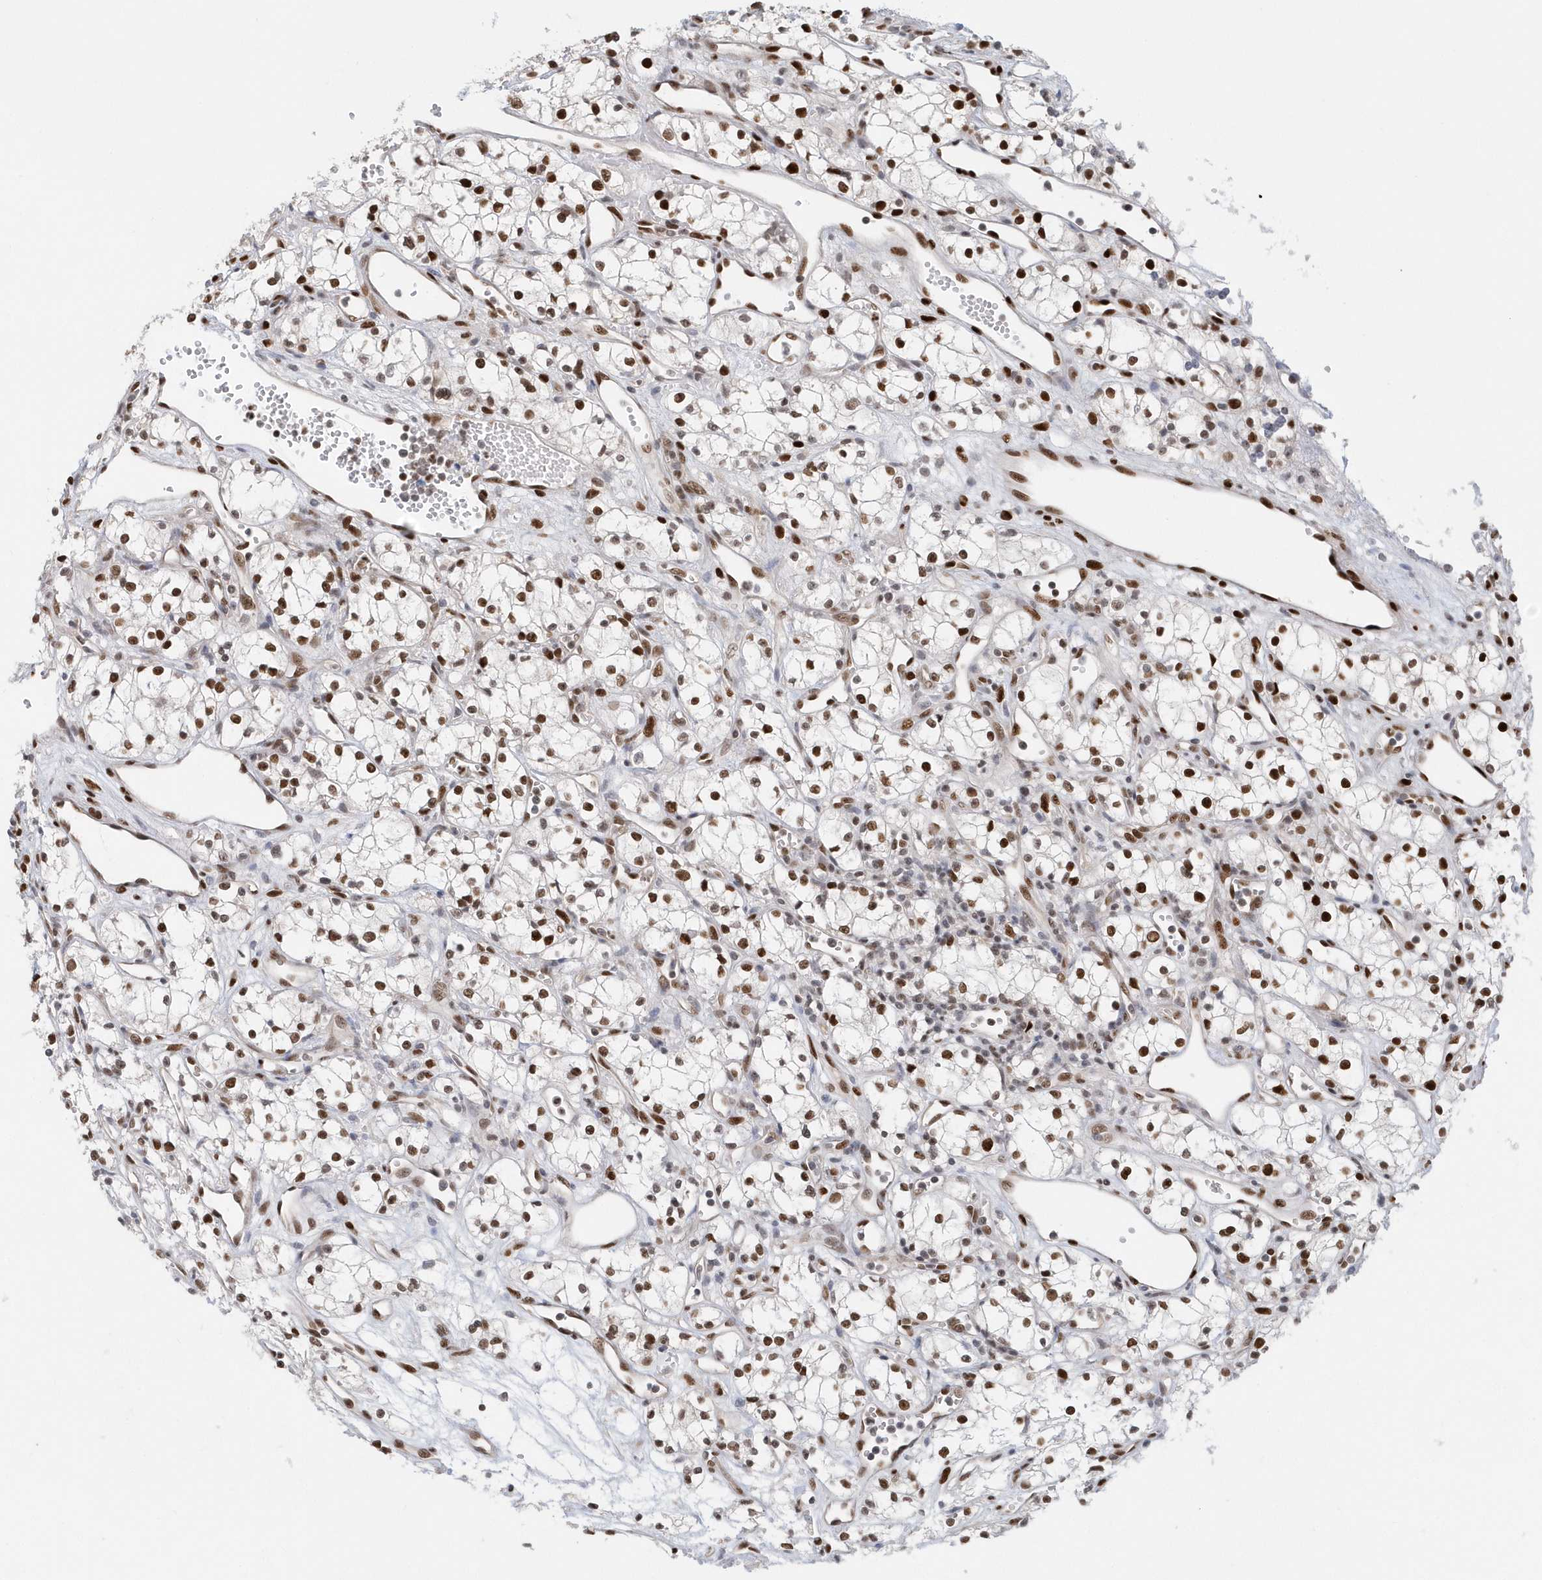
{"staining": {"intensity": "strong", "quantity": ">75%", "location": "nuclear"}, "tissue": "renal cancer", "cell_type": "Tumor cells", "image_type": "cancer", "snomed": [{"axis": "morphology", "description": "Adenocarcinoma, NOS"}, {"axis": "topography", "description": "Kidney"}], "caption": "Approximately >75% of tumor cells in renal adenocarcinoma show strong nuclear protein positivity as visualized by brown immunohistochemical staining.", "gene": "SUMO2", "patient": {"sex": "male", "age": 59}}